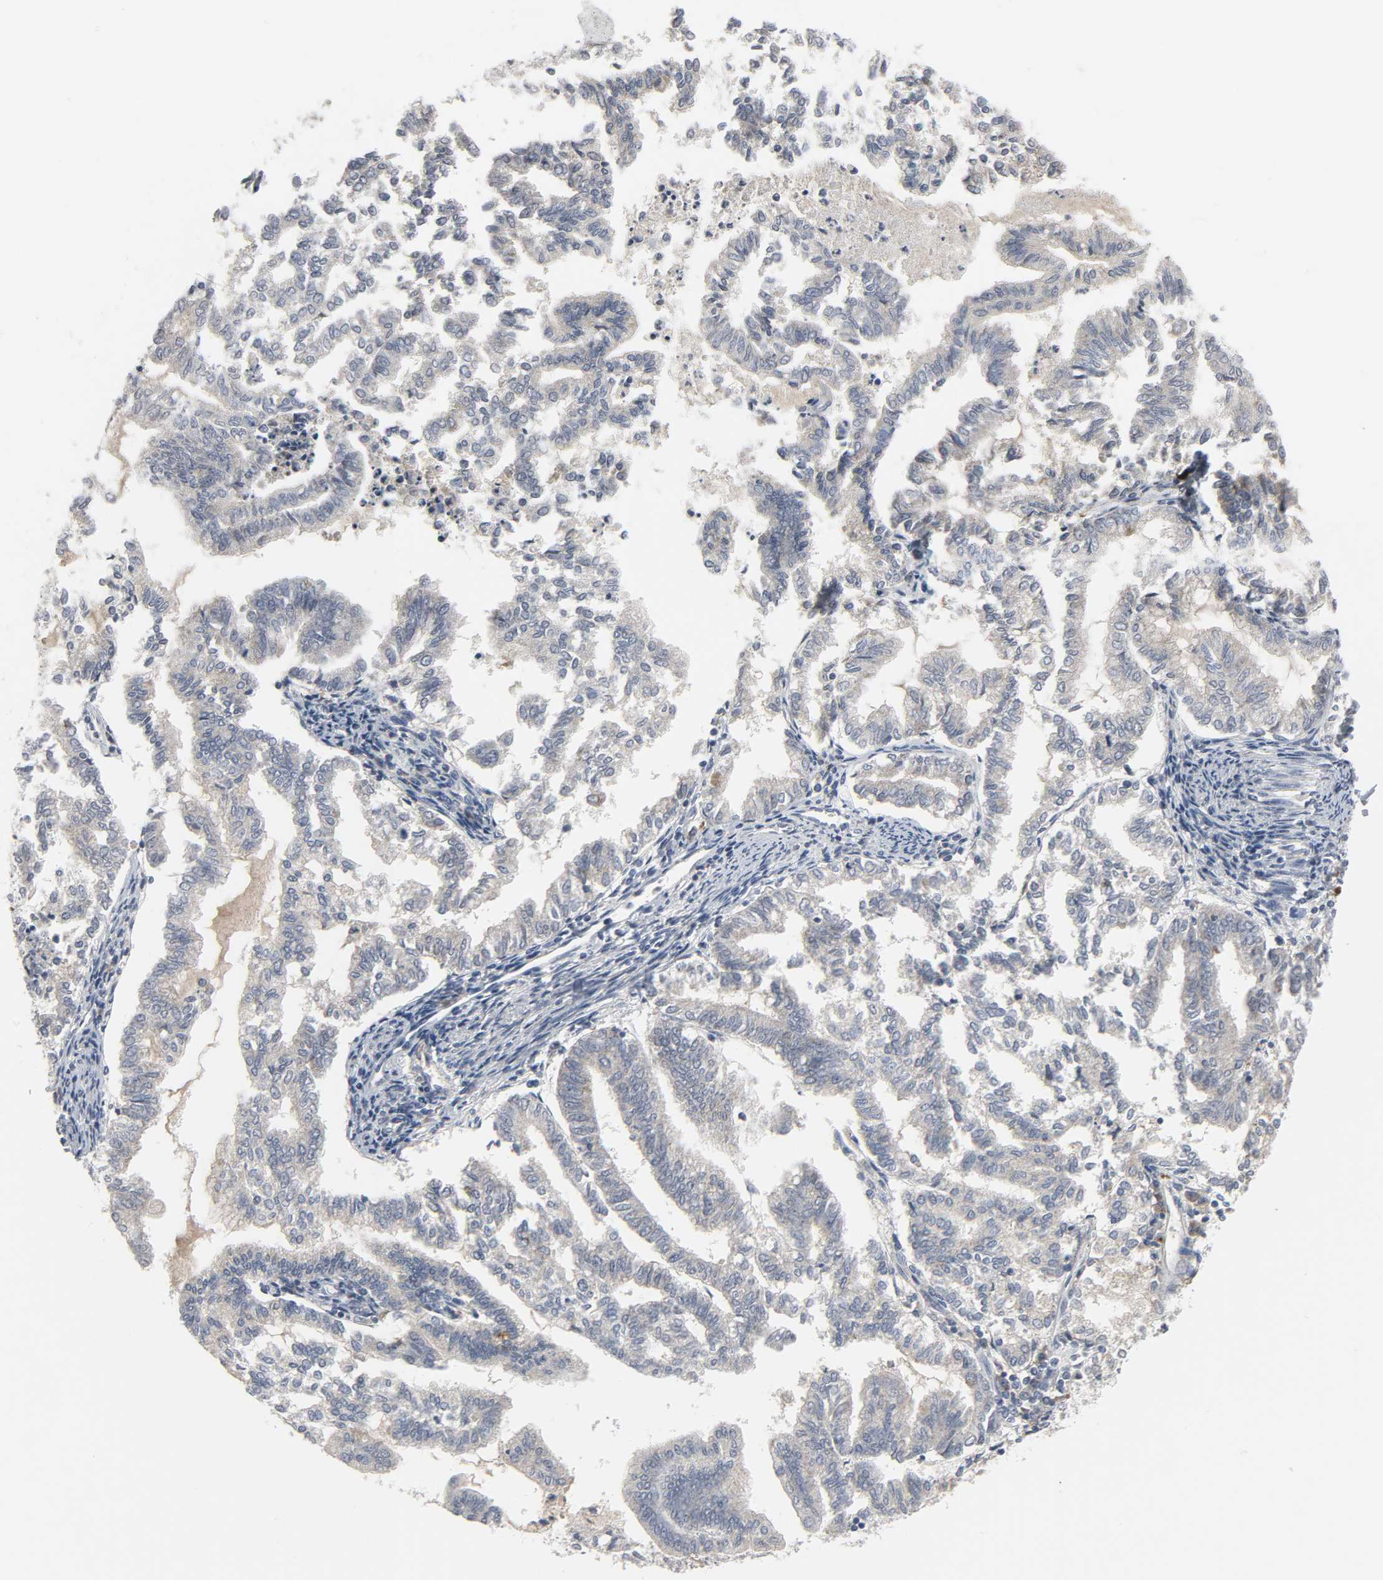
{"staining": {"intensity": "weak", "quantity": ">75%", "location": "cytoplasmic/membranous"}, "tissue": "endometrial cancer", "cell_type": "Tumor cells", "image_type": "cancer", "snomed": [{"axis": "morphology", "description": "Adenocarcinoma, NOS"}, {"axis": "topography", "description": "Endometrium"}], "caption": "Protein expression analysis of adenocarcinoma (endometrial) reveals weak cytoplasmic/membranous positivity in approximately >75% of tumor cells. Ihc stains the protein in brown and the nuclei are stained blue.", "gene": "CLIP1", "patient": {"sex": "female", "age": 79}}